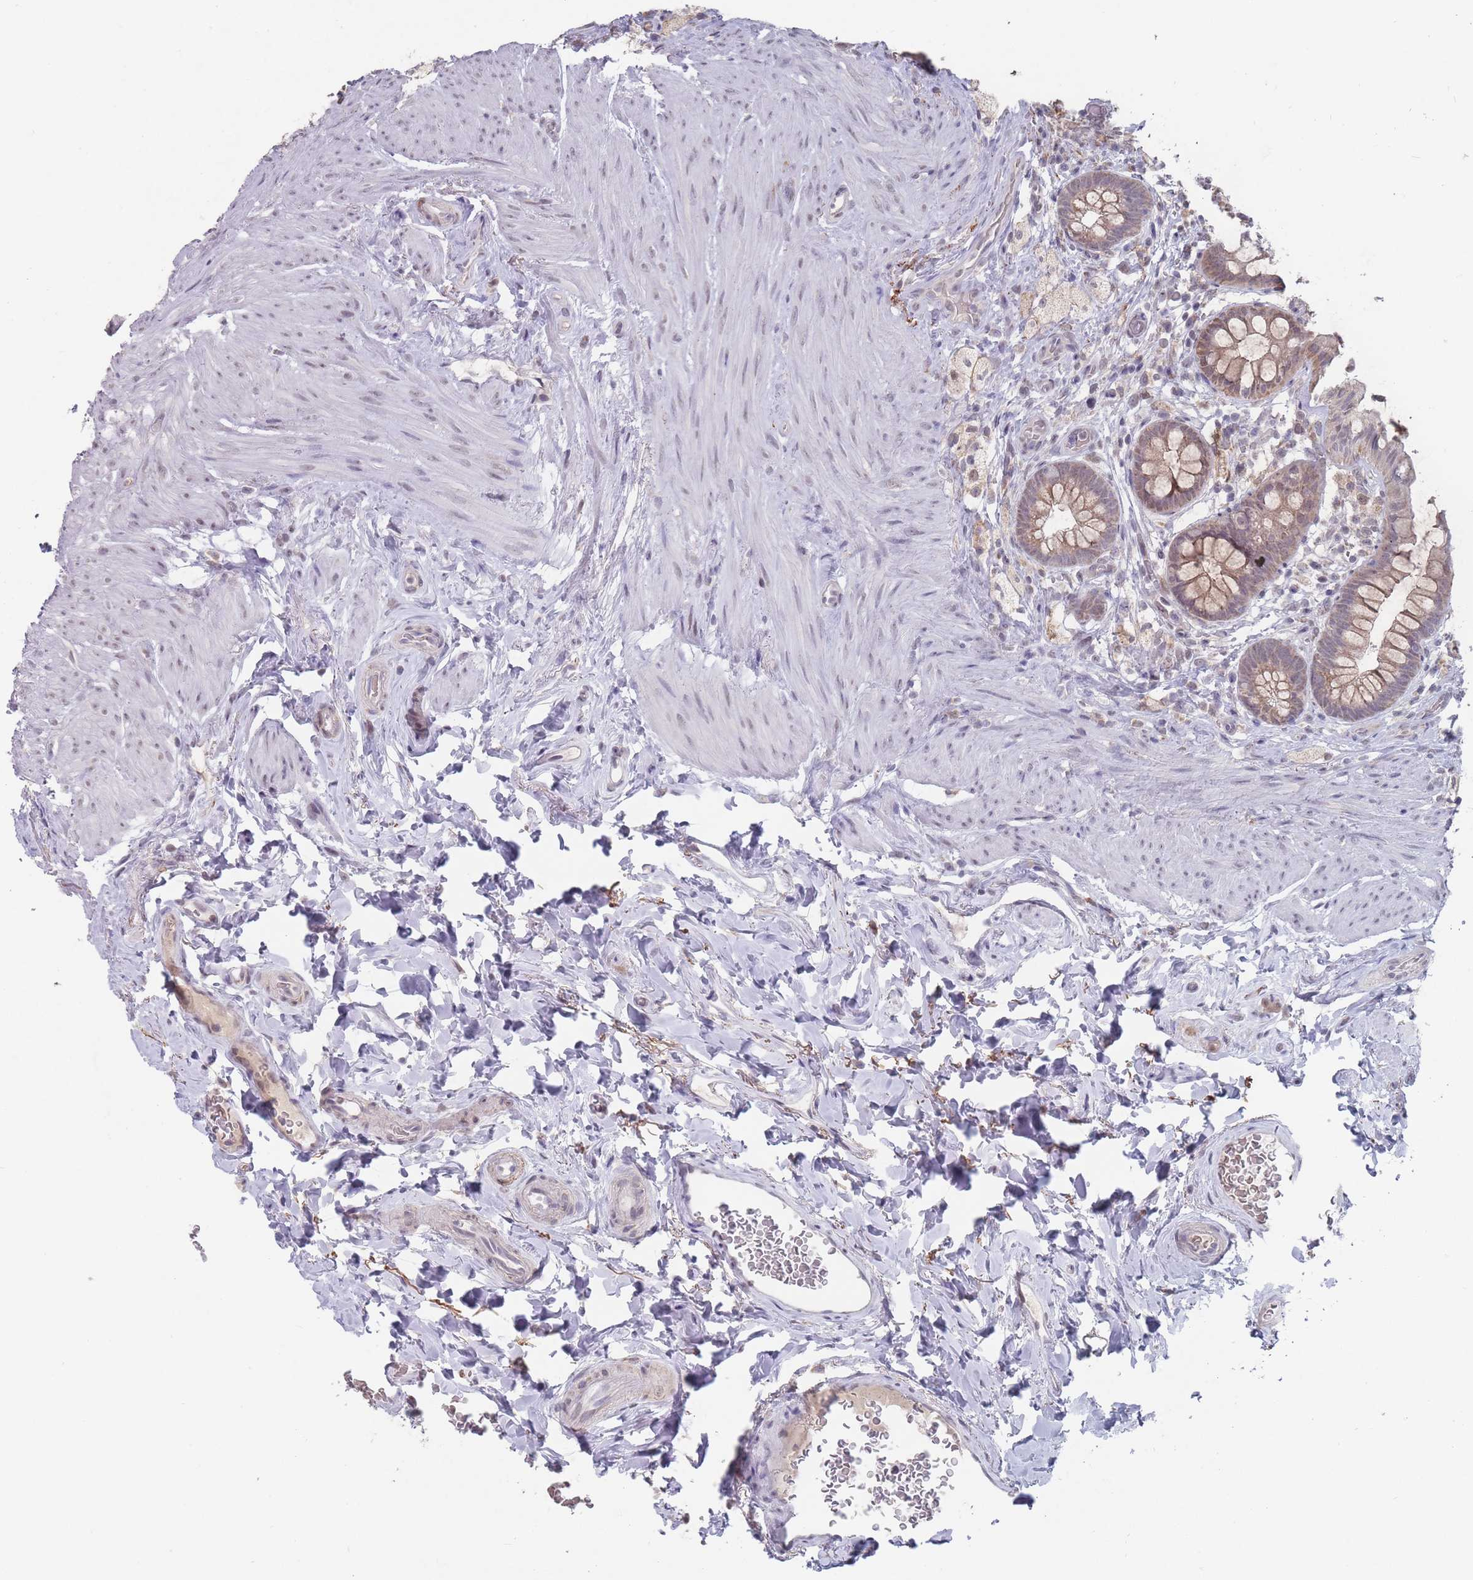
{"staining": {"intensity": "moderate", "quantity": ">75%", "location": "cytoplasmic/membranous"}, "tissue": "rectum", "cell_type": "Glandular cells", "image_type": "normal", "snomed": [{"axis": "morphology", "description": "Normal tissue, NOS"}, {"axis": "topography", "description": "Rectum"}, {"axis": "topography", "description": "Peripheral nerve tissue"}], "caption": "This is an image of immunohistochemistry (IHC) staining of benign rectum, which shows moderate expression in the cytoplasmic/membranous of glandular cells.", "gene": "PEX7", "patient": {"sex": "female", "age": 69}}